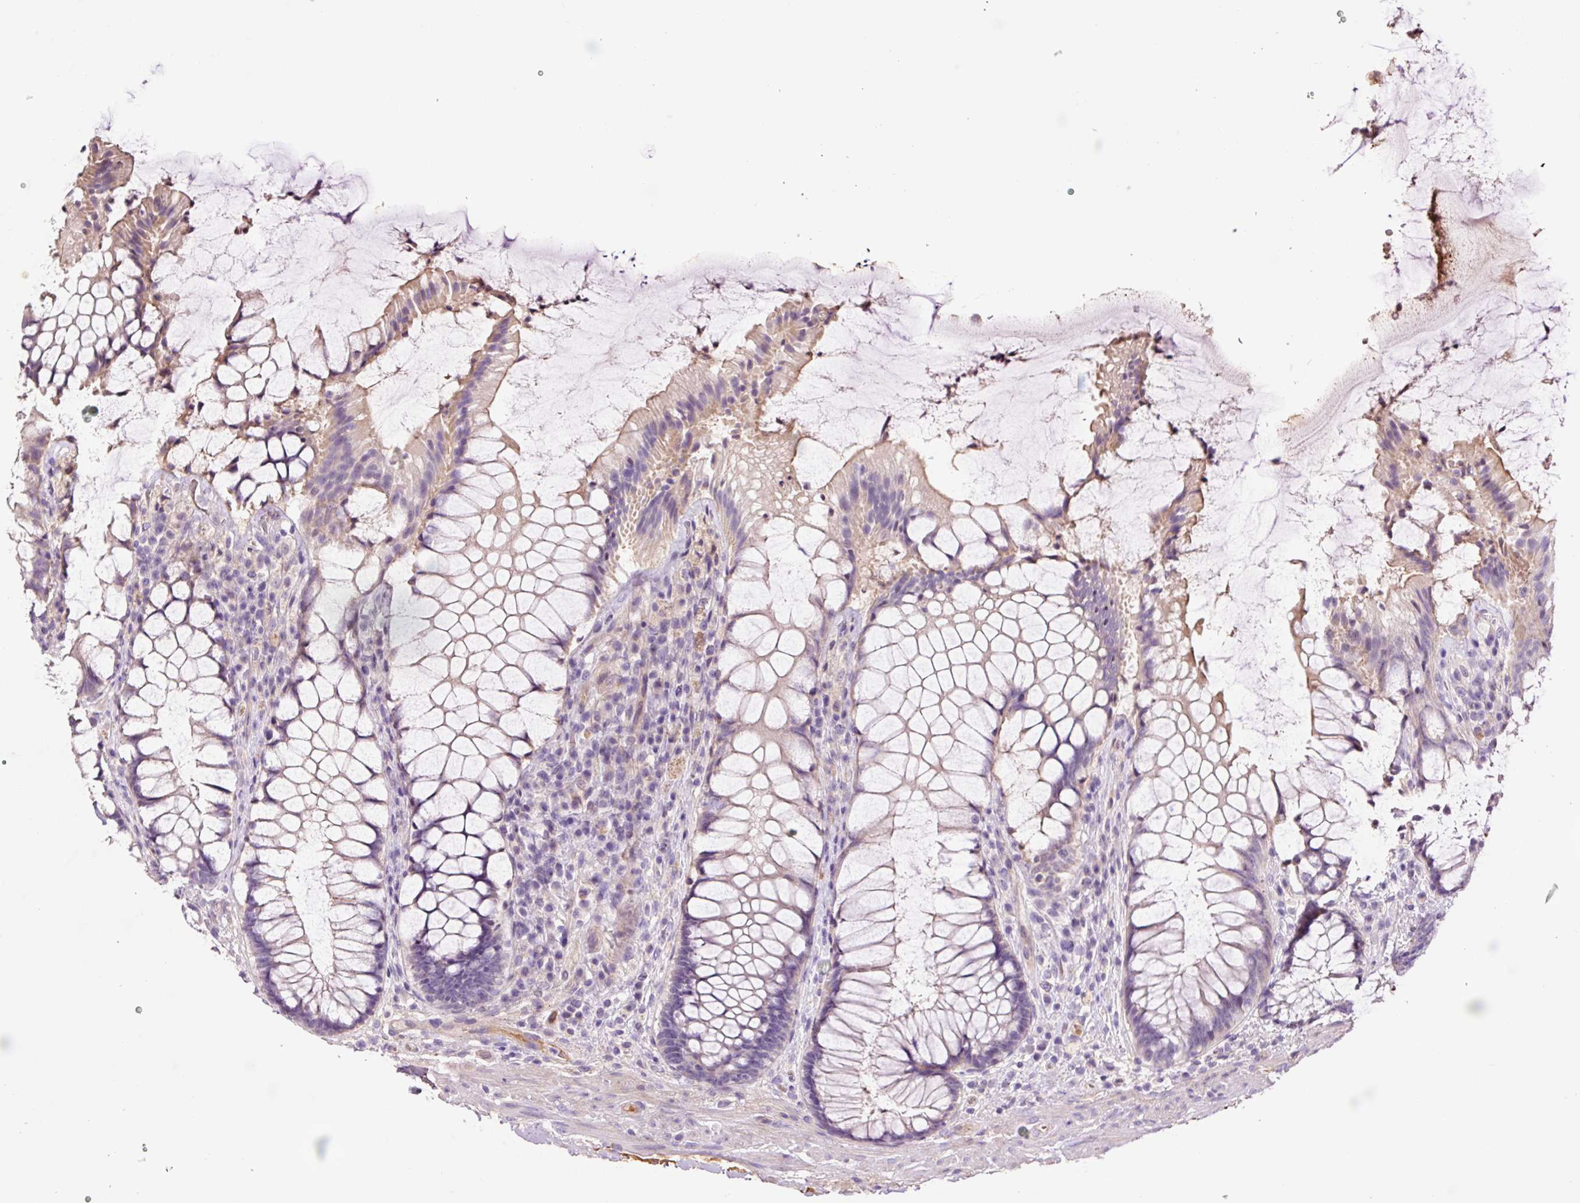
{"staining": {"intensity": "weak", "quantity": "<25%", "location": "cytoplasmic/membranous"}, "tissue": "rectum", "cell_type": "Glandular cells", "image_type": "normal", "snomed": [{"axis": "morphology", "description": "Normal tissue, NOS"}, {"axis": "topography", "description": "Rectum"}], "caption": "This is a image of IHC staining of unremarkable rectum, which shows no positivity in glandular cells.", "gene": "TMEM235", "patient": {"sex": "female", "age": 58}}